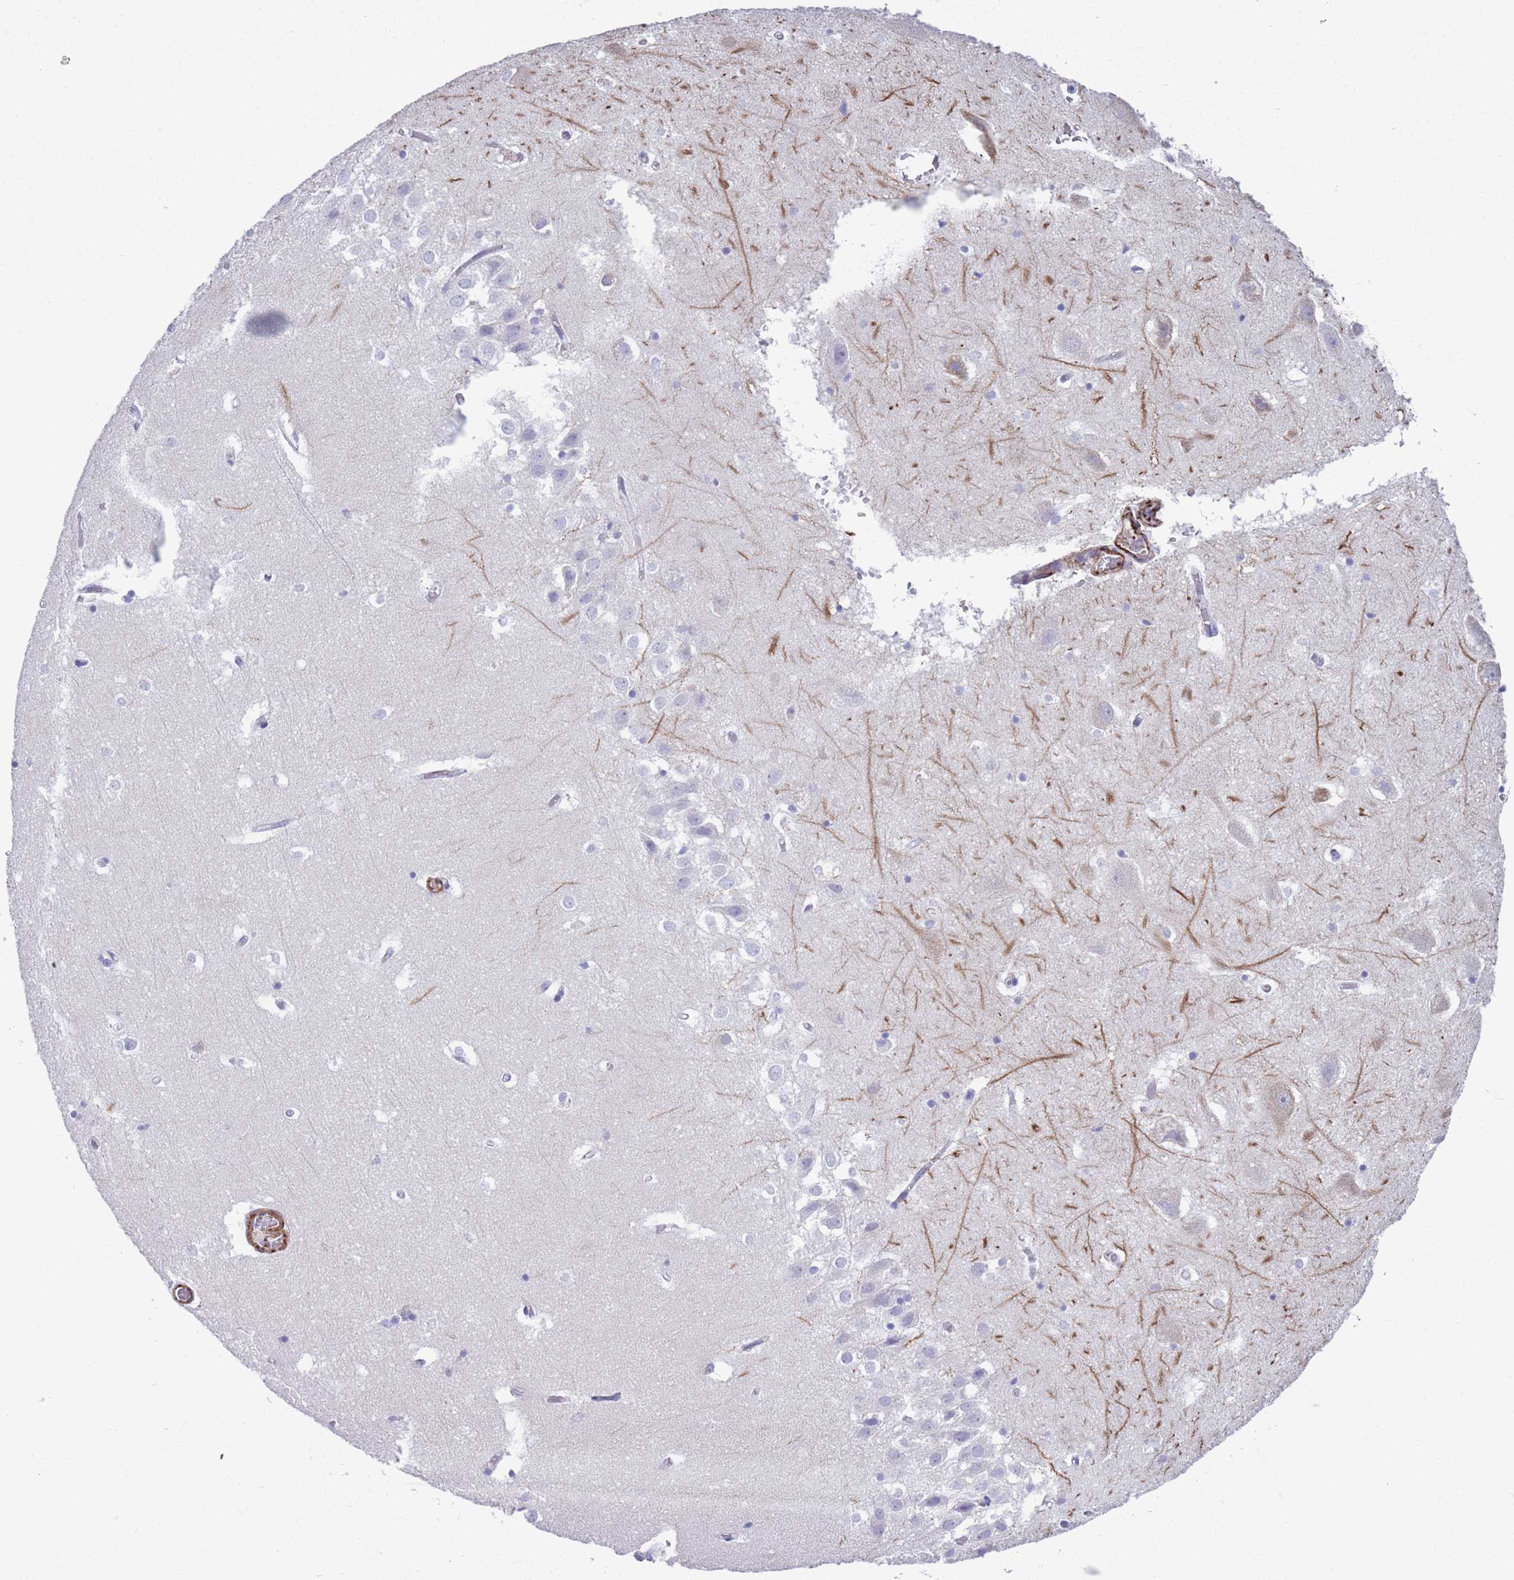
{"staining": {"intensity": "negative", "quantity": "none", "location": "none"}, "tissue": "hippocampus", "cell_type": "Glial cells", "image_type": "normal", "snomed": [{"axis": "morphology", "description": "Normal tissue, NOS"}, {"axis": "topography", "description": "Hippocampus"}], "caption": "DAB (3,3'-diaminobenzidine) immunohistochemical staining of normal hippocampus reveals no significant positivity in glial cells. (Stains: DAB (3,3'-diaminobenzidine) immunohistochemistry (IHC) with hematoxylin counter stain, Microscopy: brightfield microscopy at high magnification).", "gene": "DPYD", "patient": {"sex": "female", "age": 52}}